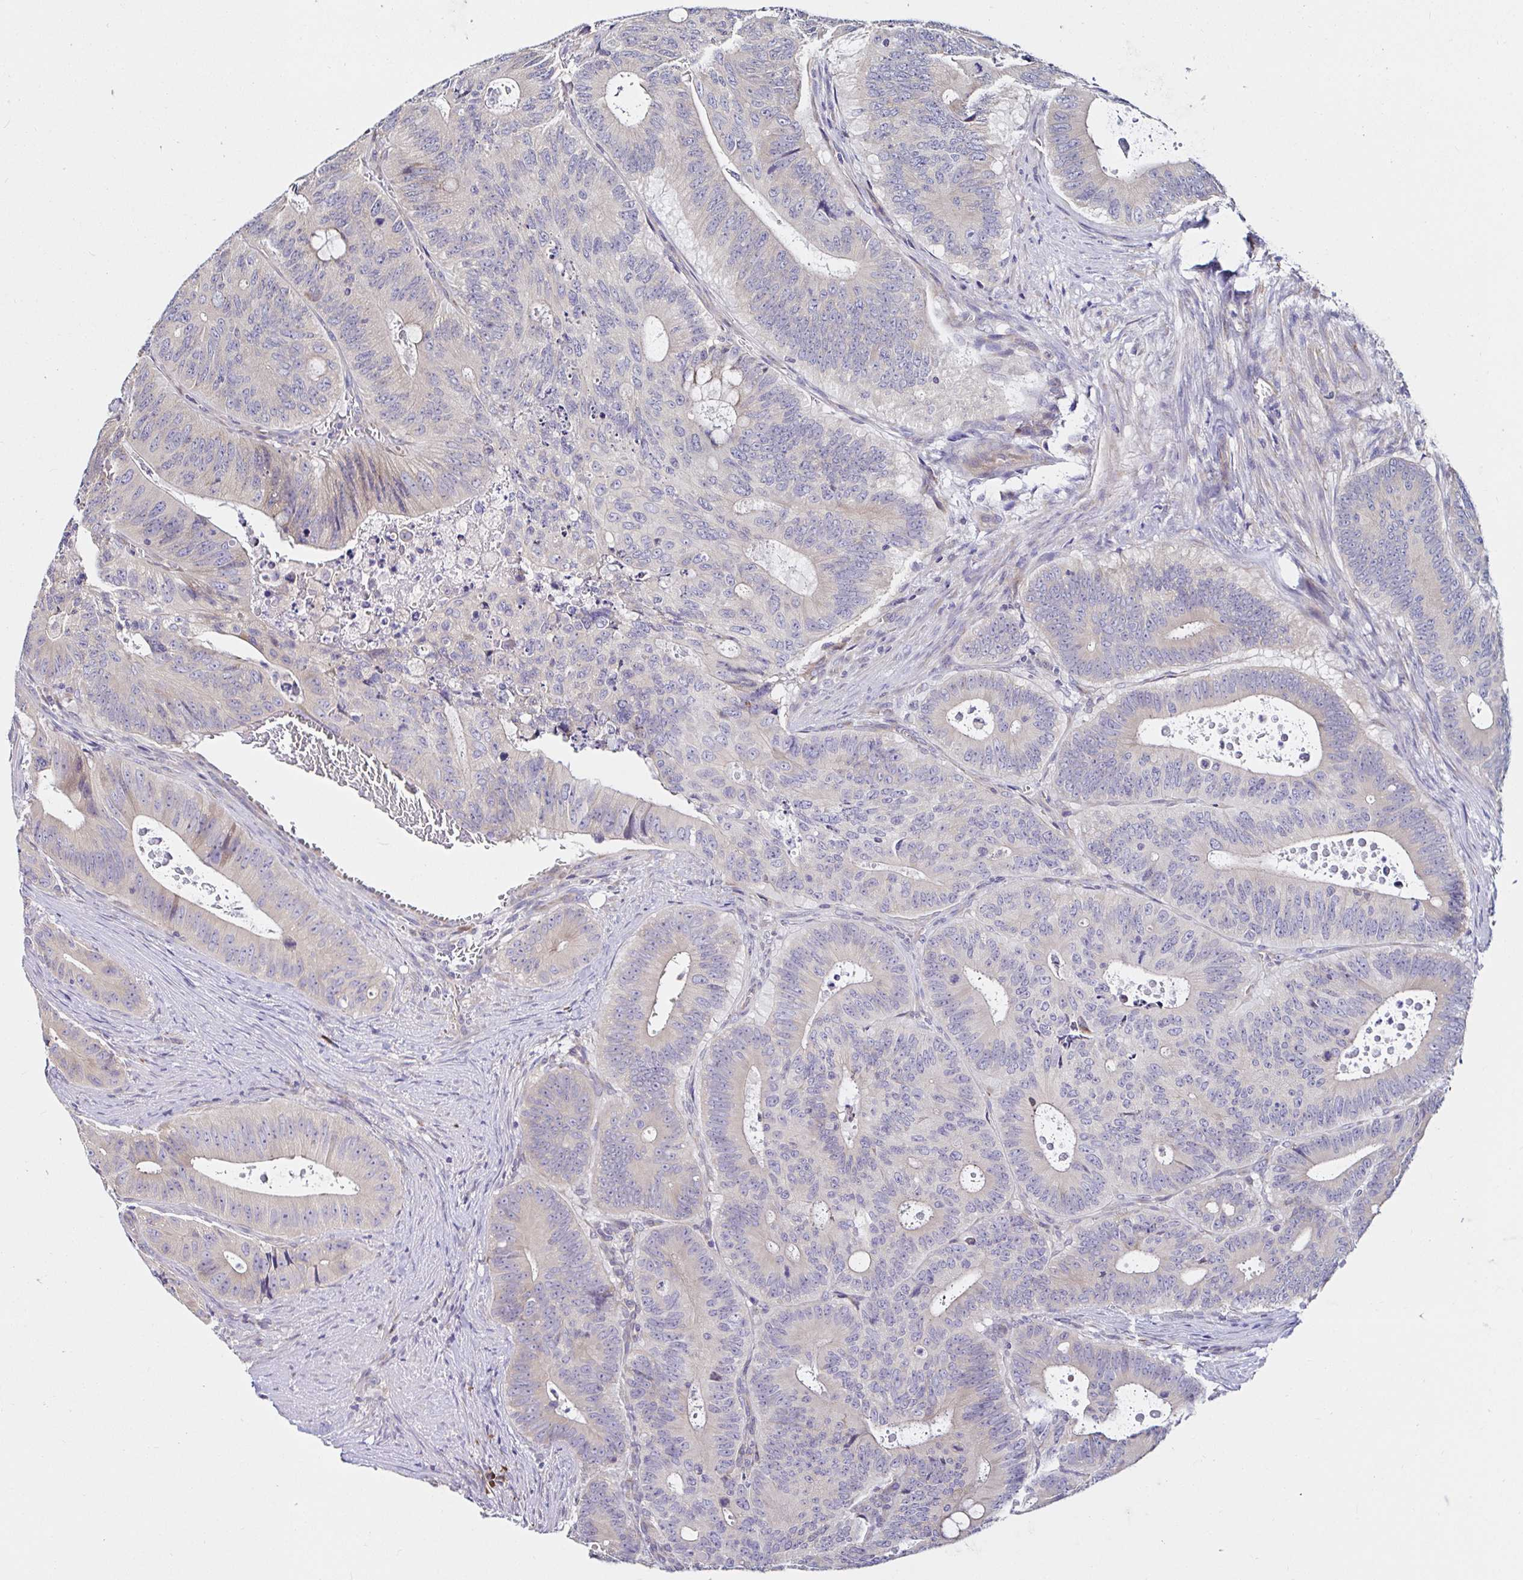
{"staining": {"intensity": "weak", "quantity": ">75%", "location": "cytoplasmic/membranous"}, "tissue": "colorectal cancer", "cell_type": "Tumor cells", "image_type": "cancer", "snomed": [{"axis": "morphology", "description": "Adenocarcinoma, NOS"}, {"axis": "topography", "description": "Colon"}], "caption": "IHC (DAB (3,3'-diaminobenzidine)) staining of human adenocarcinoma (colorectal) exhibits weak cytoplasmic/membranous protein staining in approximately >75% of tumor cells.", "gene": "VSIG2", "patient": {"sex": "male", "age": 62}}